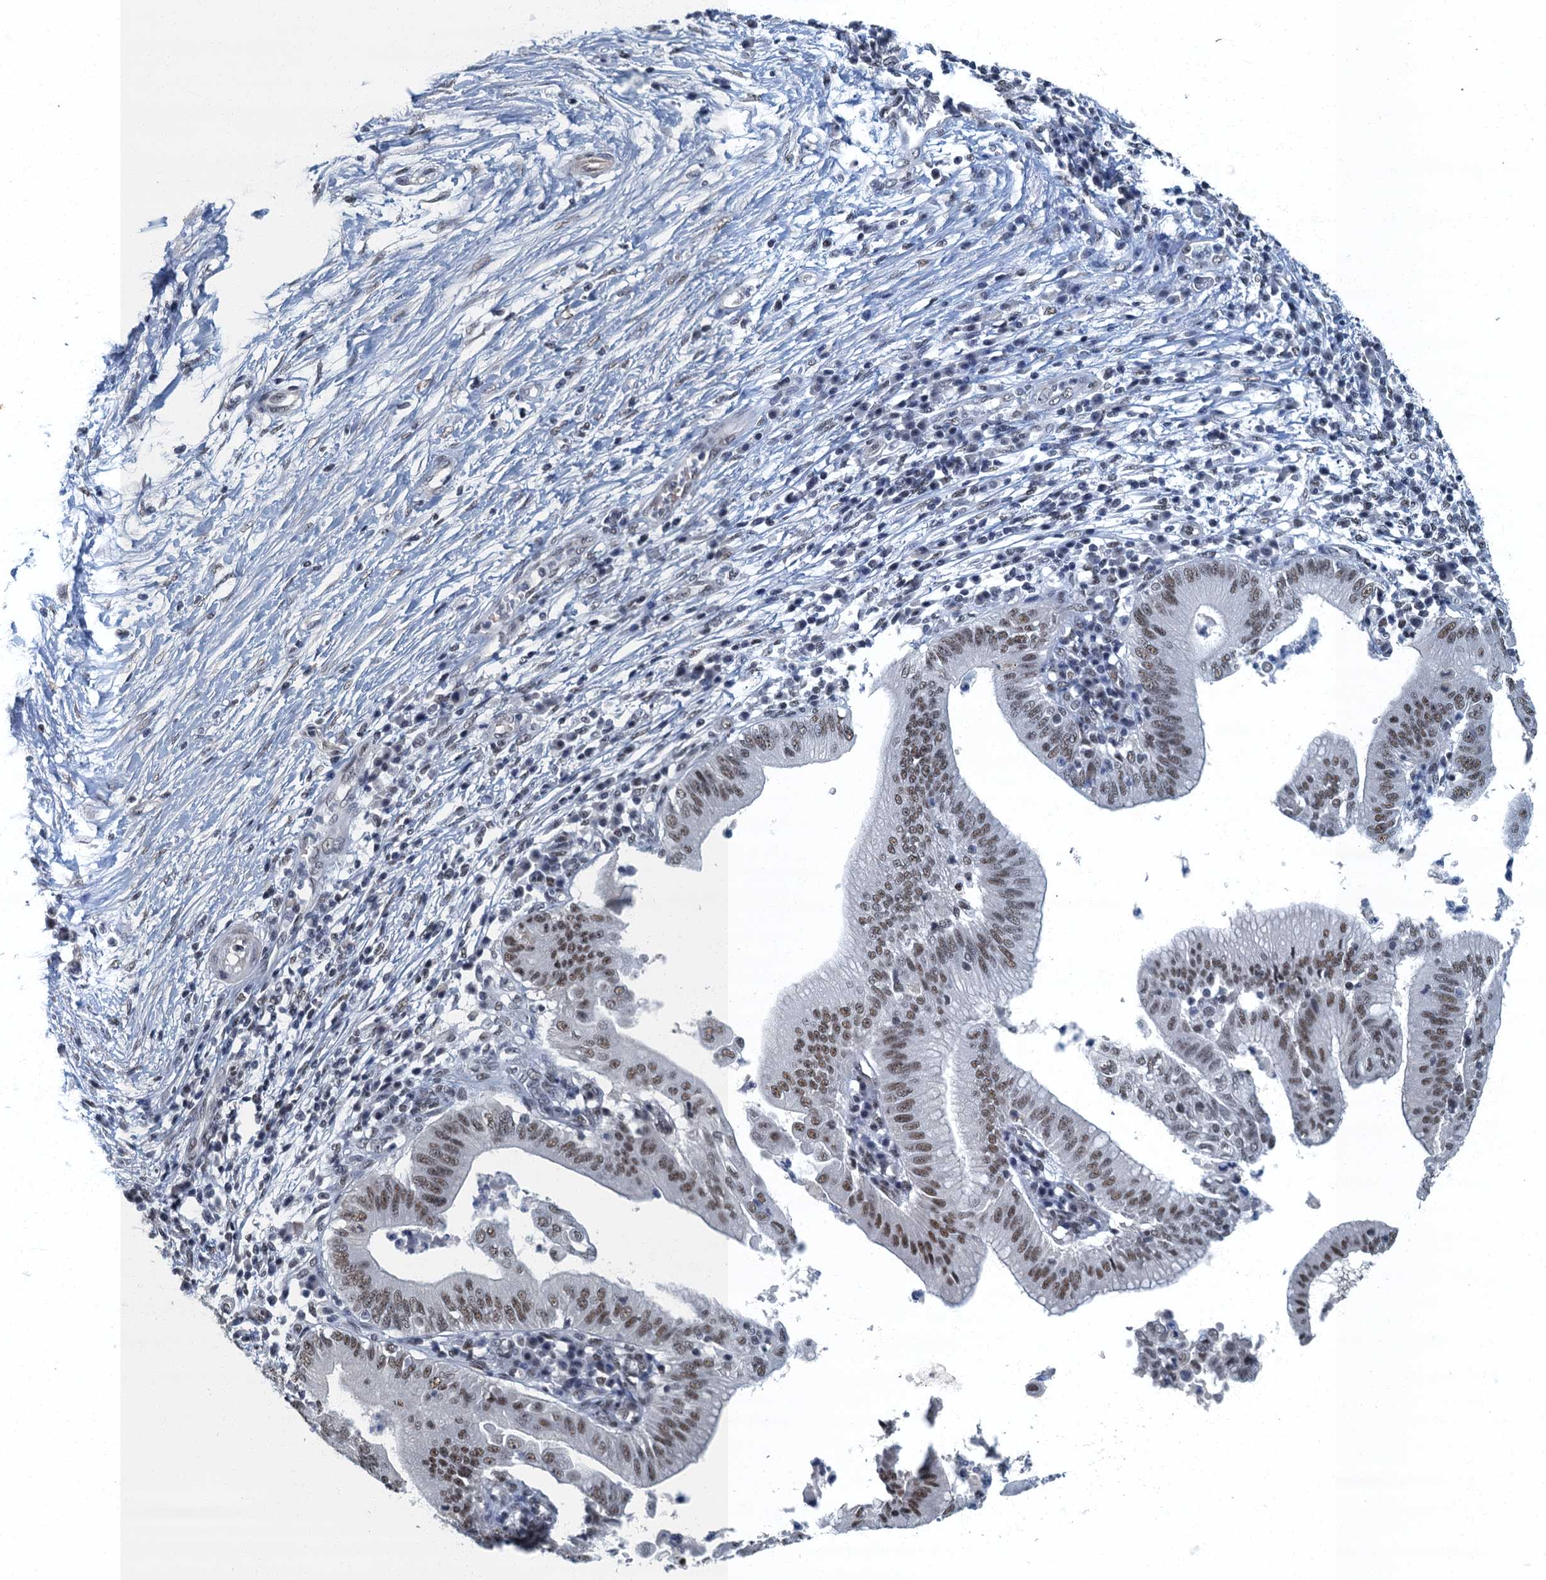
{"staining": {"intensity": "moderate", "quantity": ">75%", "location": "nuclear"}, "tissue": "pancreatic cancer", "cell_type": "Tumor cells", "image_type": "cancer", "snomed": [{"axis": "morphology", "description": "Adenocarcinoma, NOS"}, {"axis": "topography", "description": "Pancreas"}], "caption": "Adenocarcinoma (pancreatic) was stained to show a protein in brown. There is medium levels of moderate nuclear positivity in about >75% of tumor cells. Nuclei are stained in blue.", "gene": "GADL1", "patient": {"sex": "male", "age": 68}}